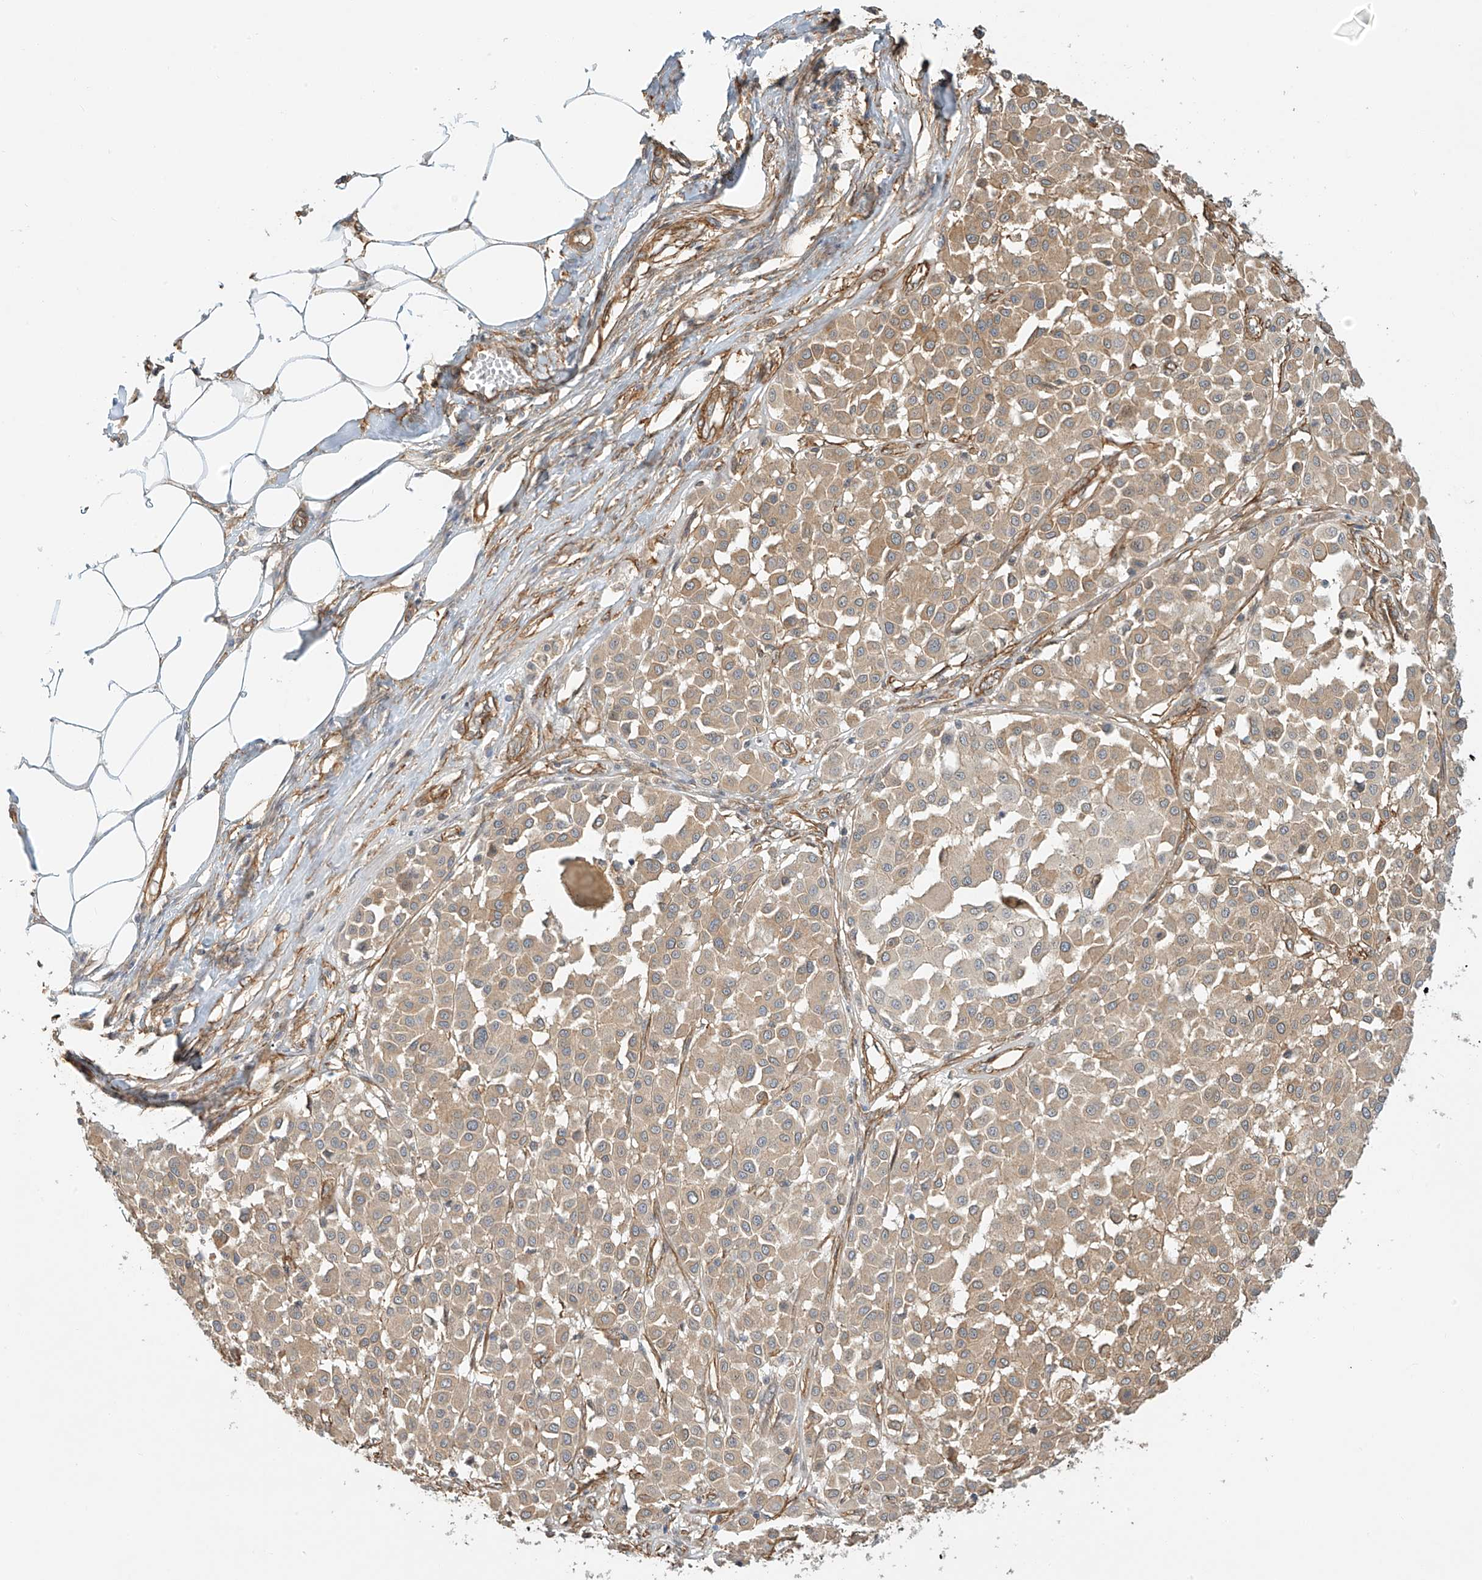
{"staining": {"intensity": "weak", "quantity": ">75%", "location": "cytoplasmic/membranous"}, "tissue": "melanoma", "cell_type": "Tumor cells", "image_type": "cancer", "snomed": [{"axis": "morphology", "description": "Malignant melanoma, Metastatic site"}, {"axis": "topography", "description": "Soft tissue"}], "caption": "High-magnification brightfield microscopy of melanoma stained with DAB (brown) and counterstained with hematoxylin (blue). tumor cells exhibit weak cytoplasmic/membranous positivity is seen in approximately>75% of cells.", "gene": "CSMD3", "patient": {"sex": "male", "age": 41}}